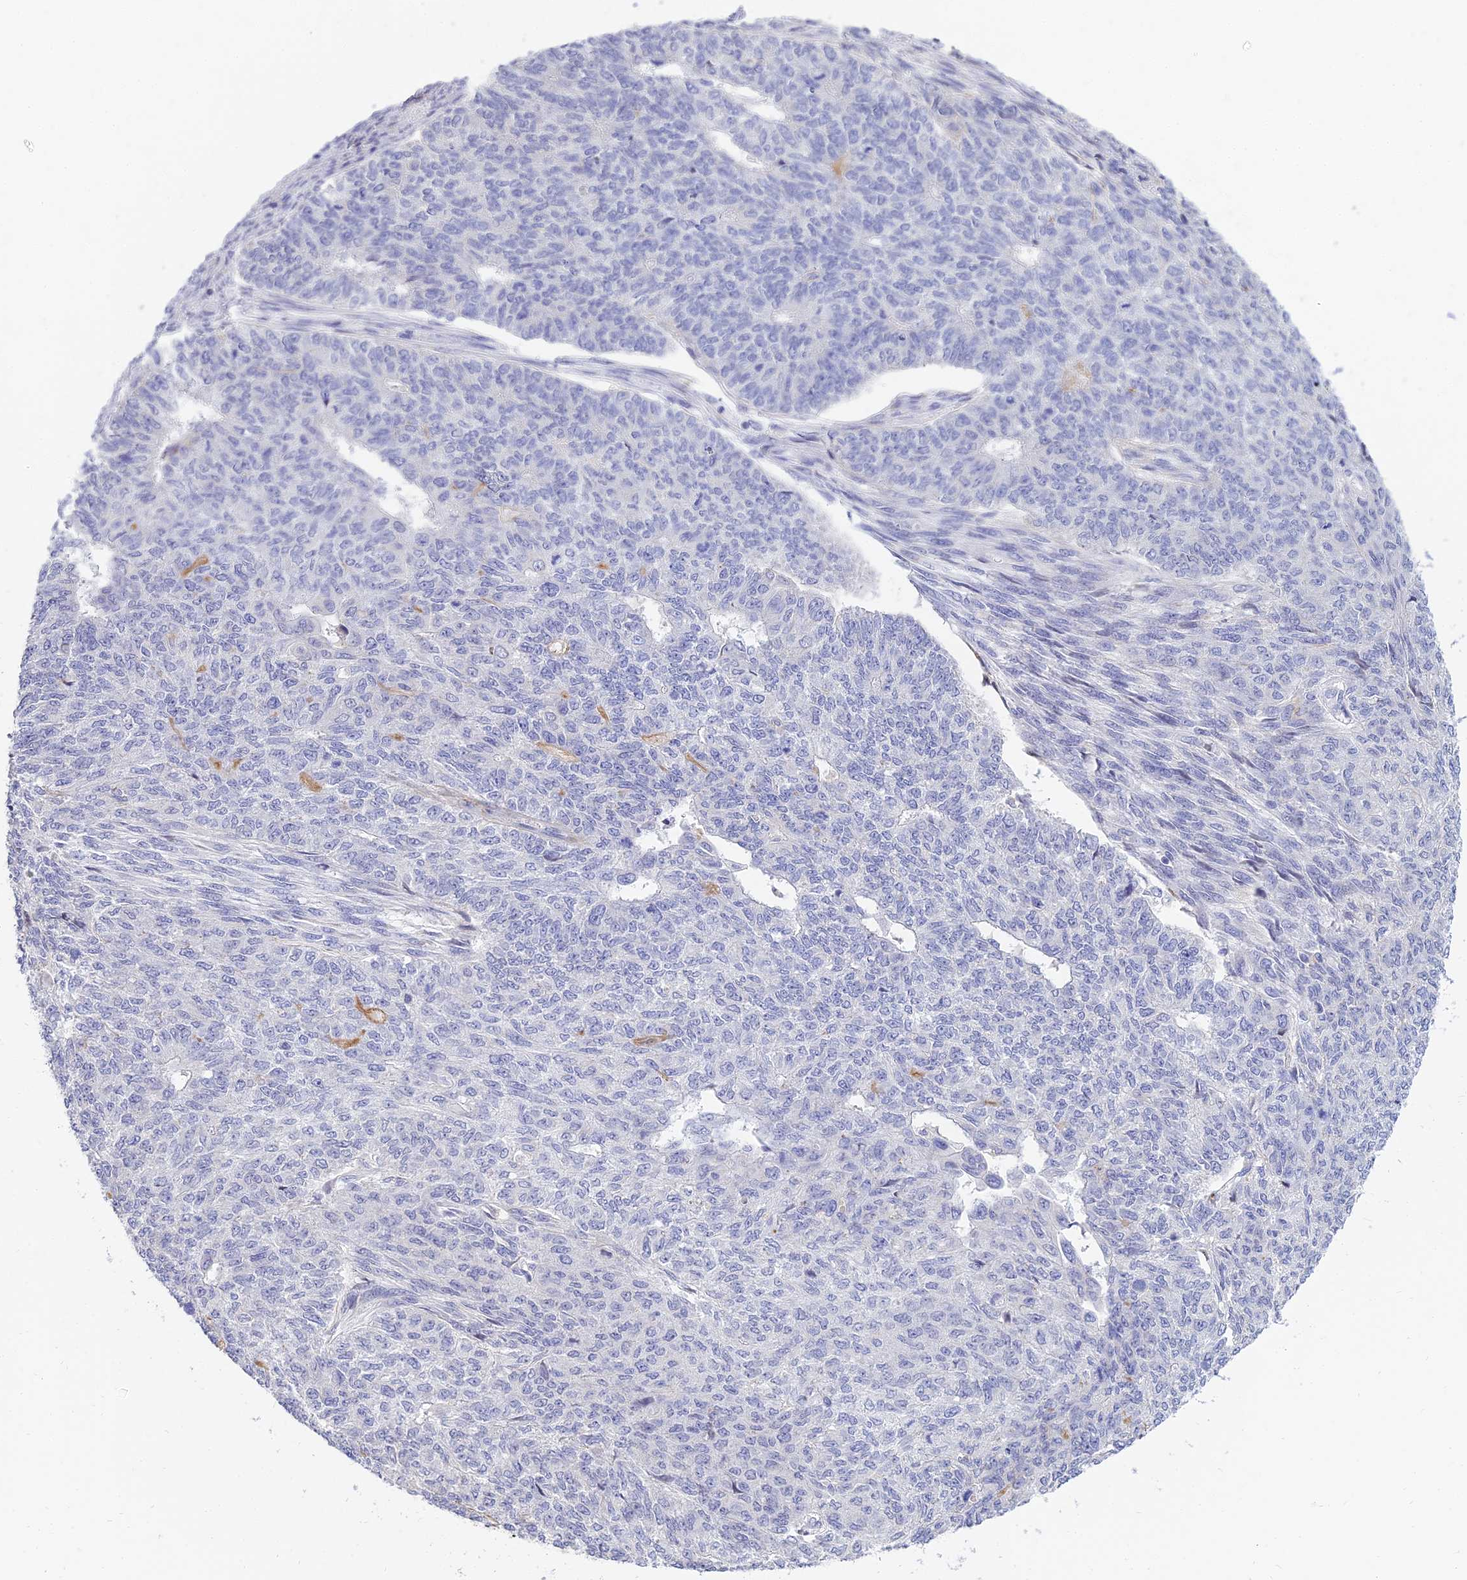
{"staining": {"intensity": "negative", "quantity": "none", "location": "none"}, "tissue": "endometrial cancer", "cell_type": "Tumor cells", "image_type": "cancer", "snomed": [{"axis": "morphology", "description": "Adenocarcinoma, NOS"}, {"axis": "topography", "description": "Endometrium"}], "caption": "This photomicrograph is of endometrial cancer stained with IHC to label a protein in brown with the nuclei are counter-stained blue. There is no expression in tumor cells. (DAB immunohistochemistry visualized using brightfield microscopy, high magnification).", "gene": "VWC2L", "patient": {"sex": "female", "age": 32}}